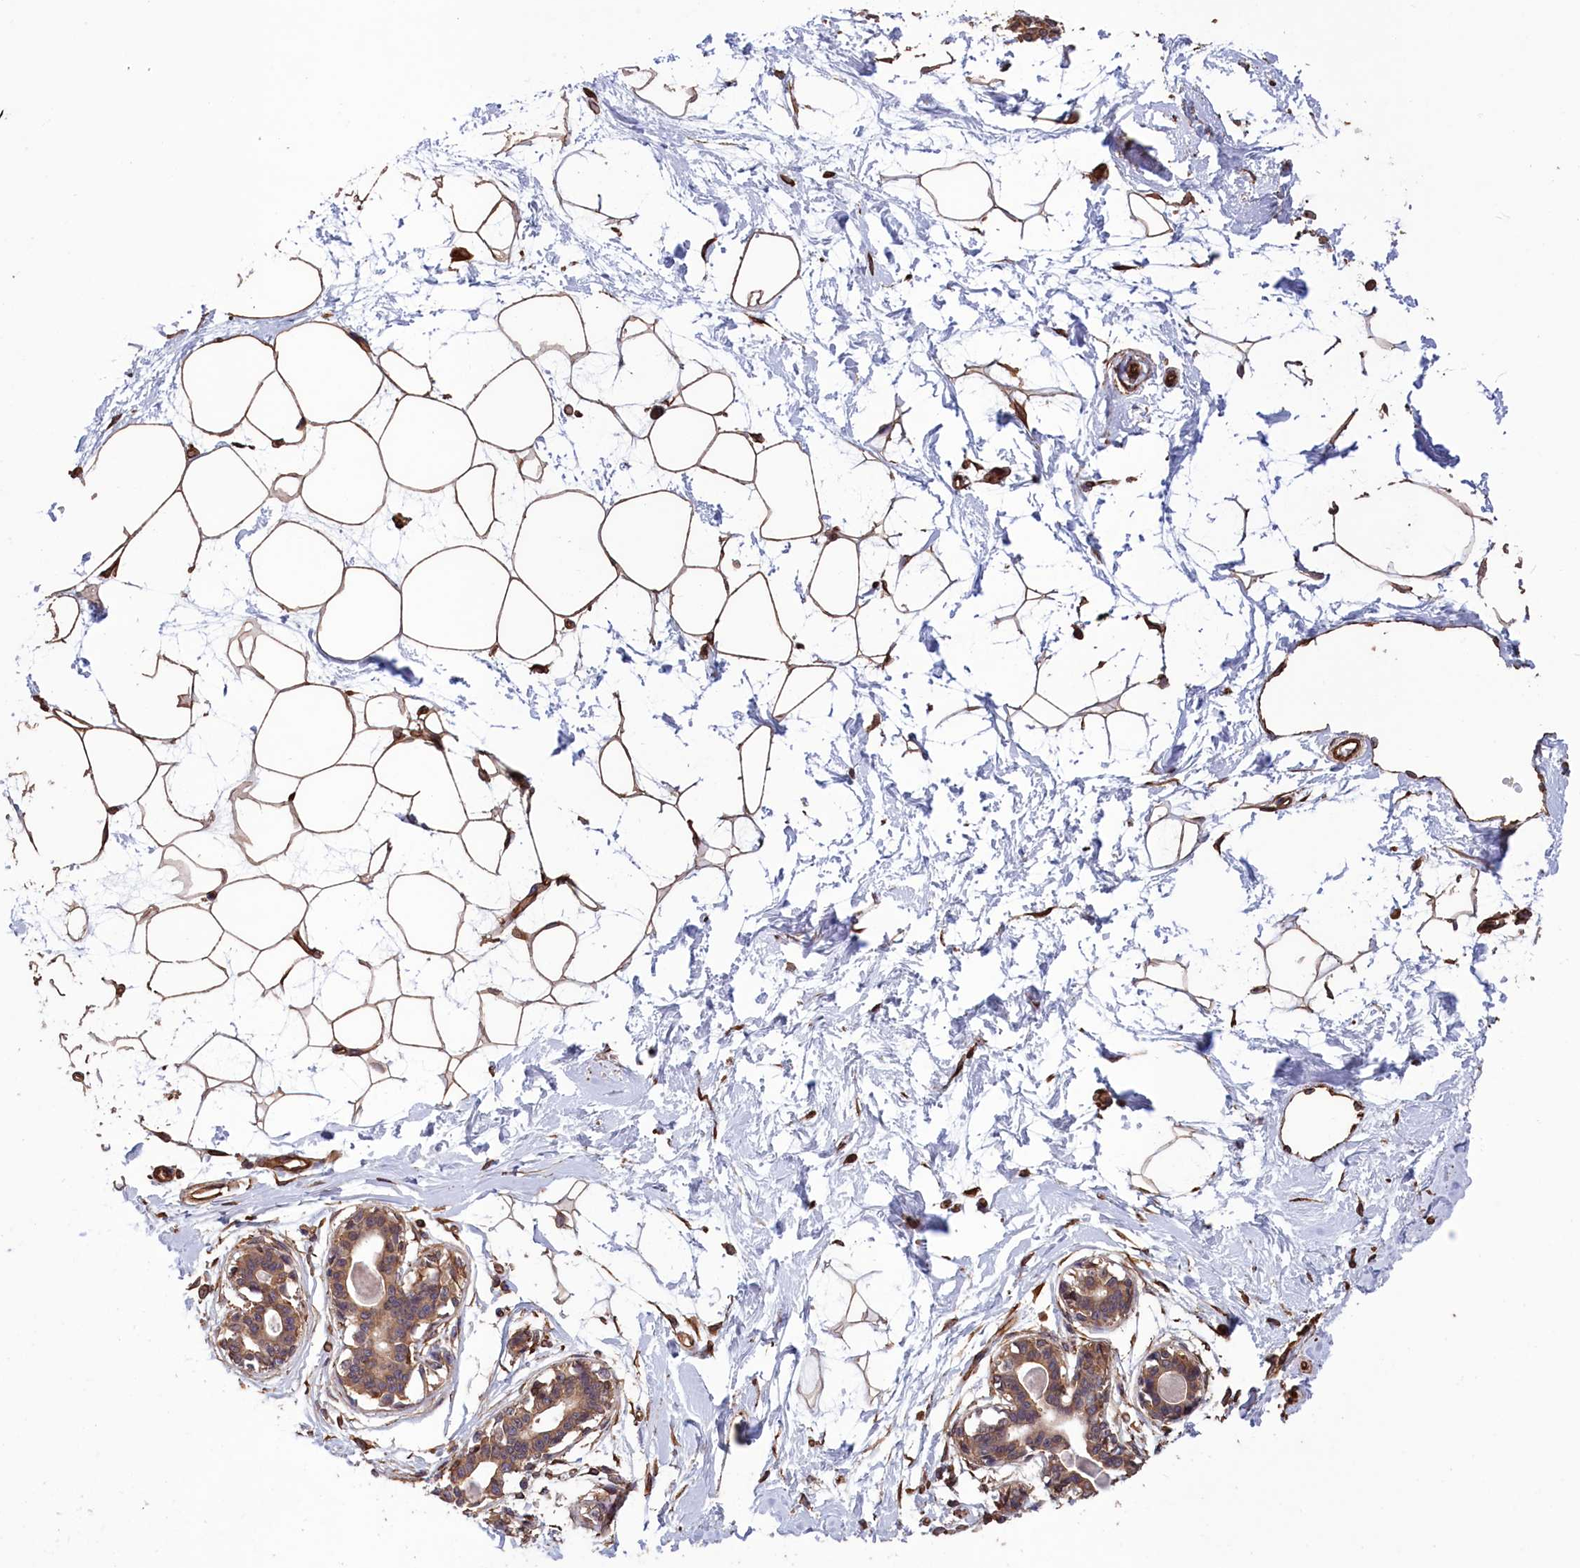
{"staining": {"intensity": "strong", "quantity": ">75%", "location": "cytoplasmic/membranous,nuclear"}, "tissue": "breast", "cell_type": "Adipocytes", "image_type": "normal", "snomed": [{"axis": "morphology", "description": "Normal tissue, NOS"}, {"axis": "topography", "description": "Breast"}], "caption": "Protein expression analysis of benign human breast reveals strong cytoplasmic/membranous,nuclear expression in about >75% of adipocytes.", "gene": "DAPK3", "patient": {"sex": "female", "age": 45}}